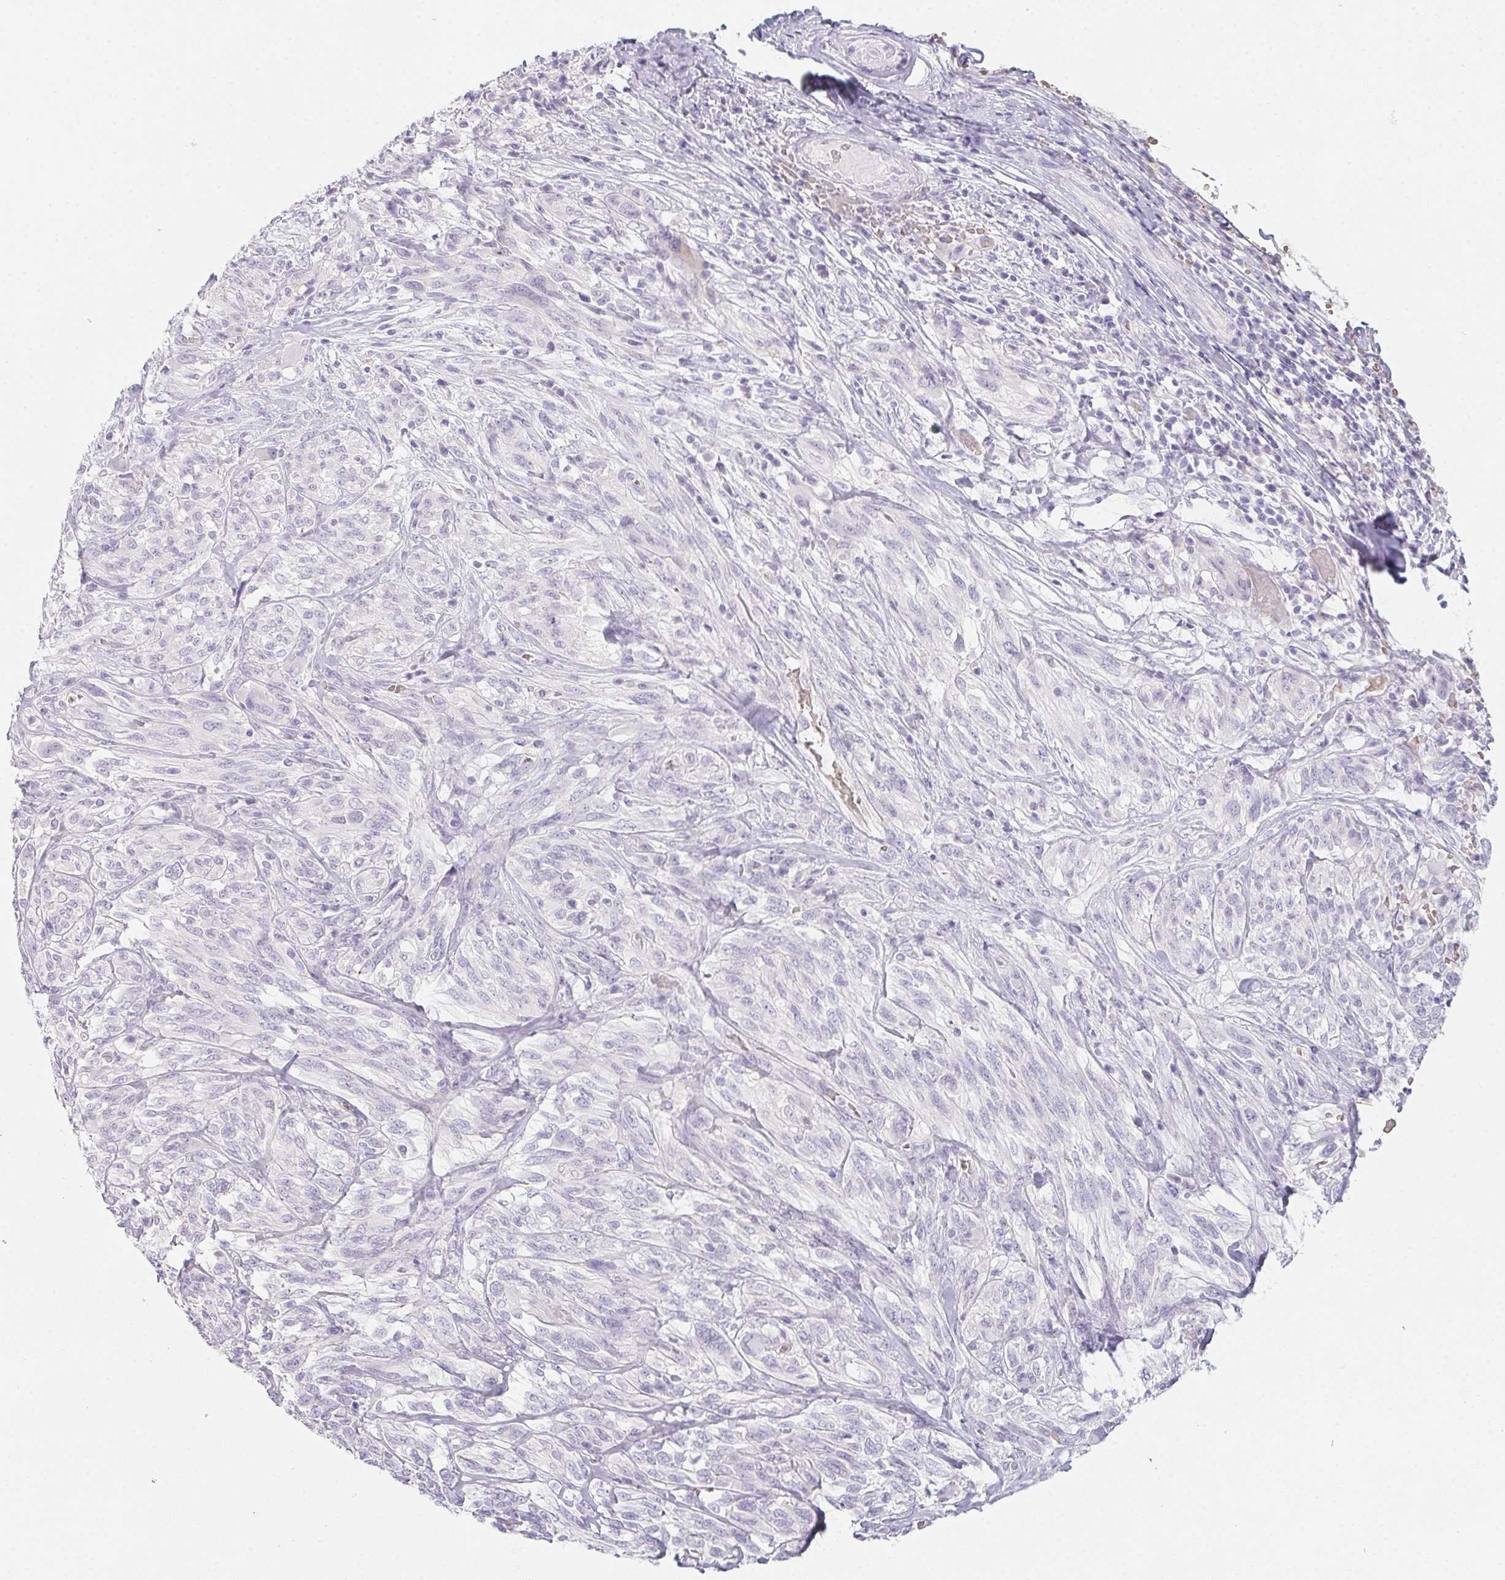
{"staining": {"intensity": "negative", "quantity": "none", "location": "none"}, "tissue": "melanoma", "cell_type": "Tumor cells", "image_type": "cancer", "snomed": [{"axis": "morphology", "description": "Malignant melanoma, NOS"}, {"axis": "topography", "description": "Skin"}], "caption": "This photomicrograph is of melanoma stained with immunohistochemistry (IHC) to label a protein in brown with the nuclei are counter-stained blue. There is no positivity in tumor cells. (Stains: DAB immunohistochemistry (IHC) with hematoxylin counter stain, Microscopy: brightfield microscopy at high magnification).", "gene": "DCD", "patient": {"sex": "female", "age": 91}}